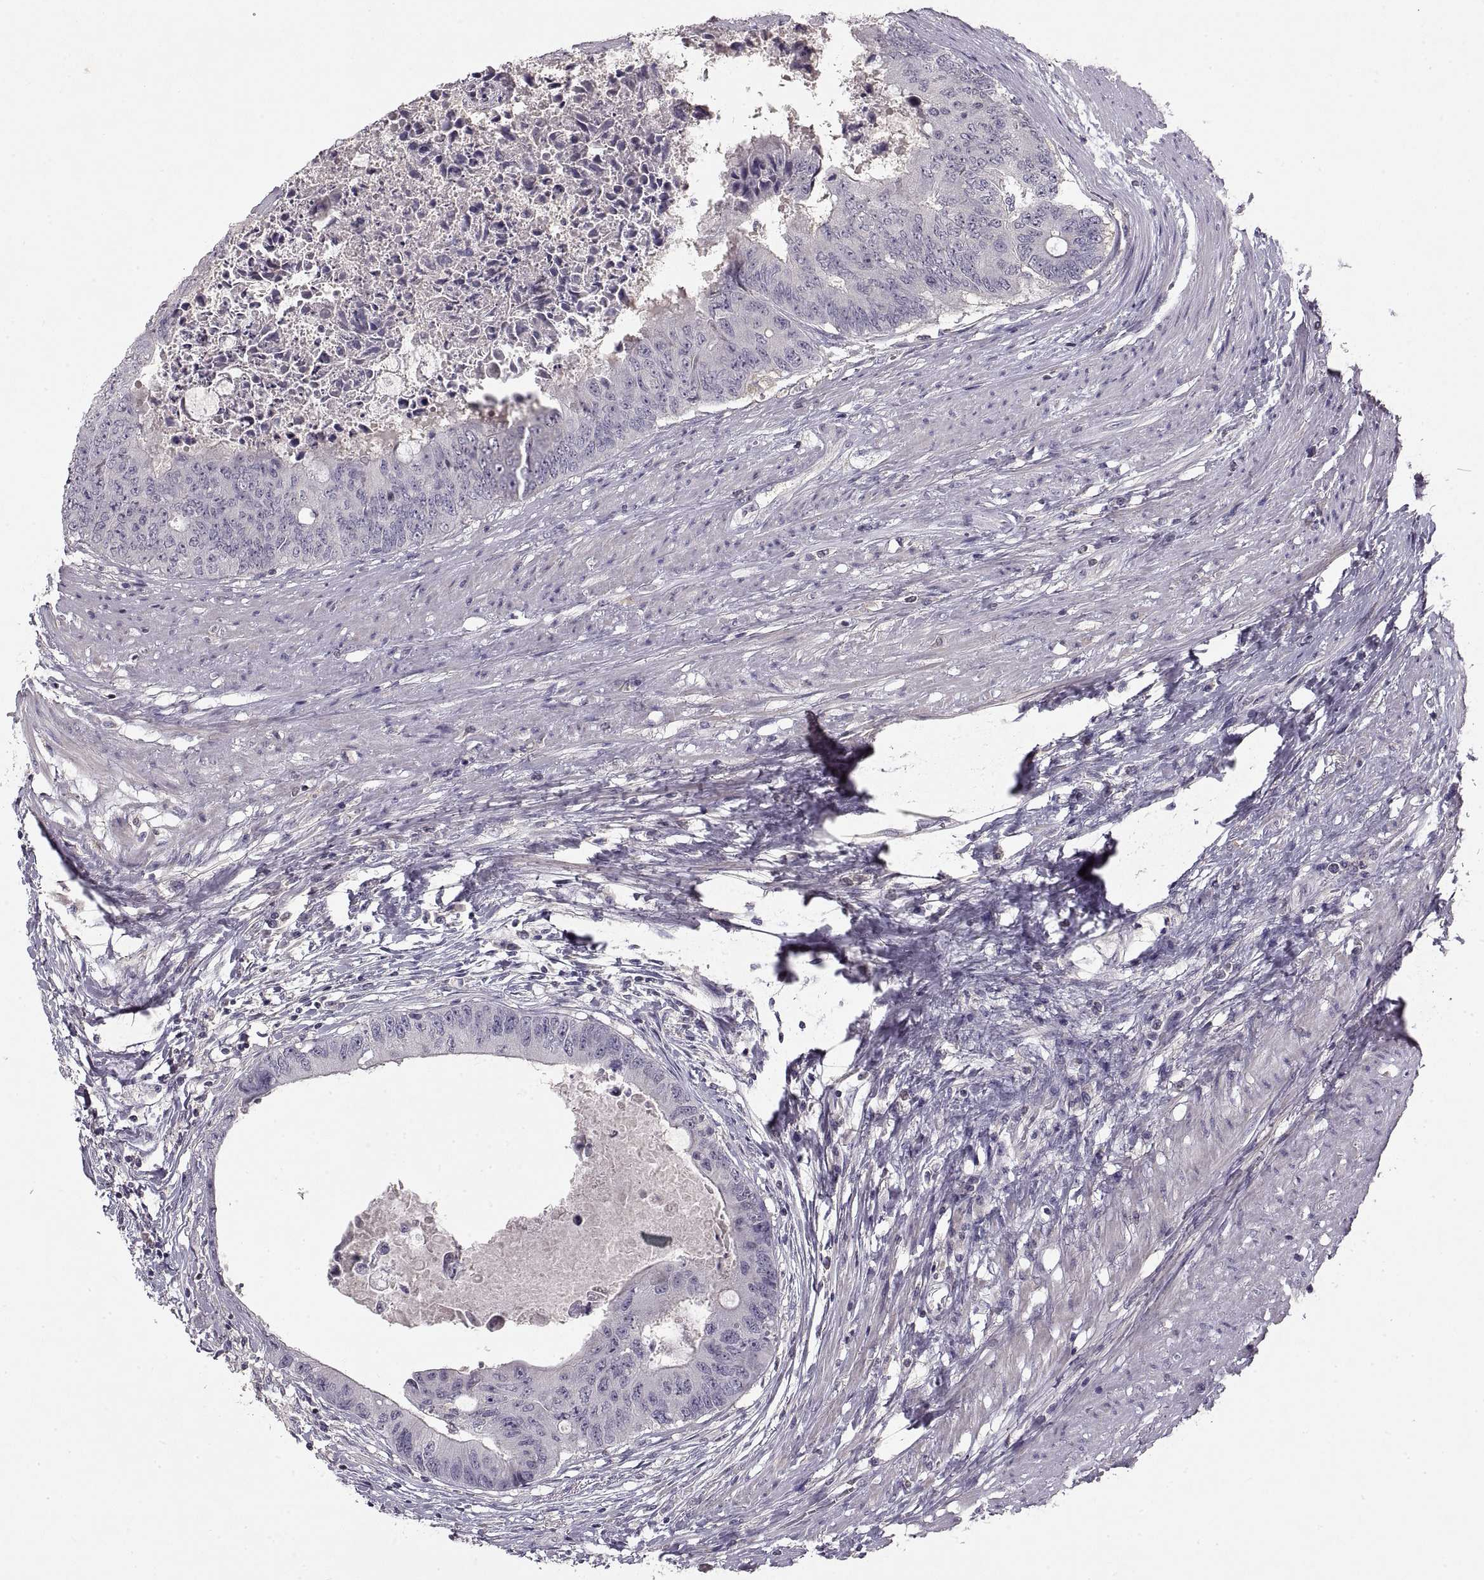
{"staining": {"intensity": "negative", "quantity": "none", "location": "none"}, "tissue": "colorectal cancer", "cell_type": "Tumor cells", "image_type": "cancer", "snomed": [{"axis": "morphology", "description": "Adenocarcinoma, NOS"}, {"axis": "topography", "description": "Rectum"}], "caption": "Immunohistochemistry (IHC) histopathology image of human colorectal cancer (adenocarcinoma) stained for a protein (brown), which reveals no positivity in tumor cells.", "gene": "ADAM11", "patient": {"sex": "male", "age": 59}}